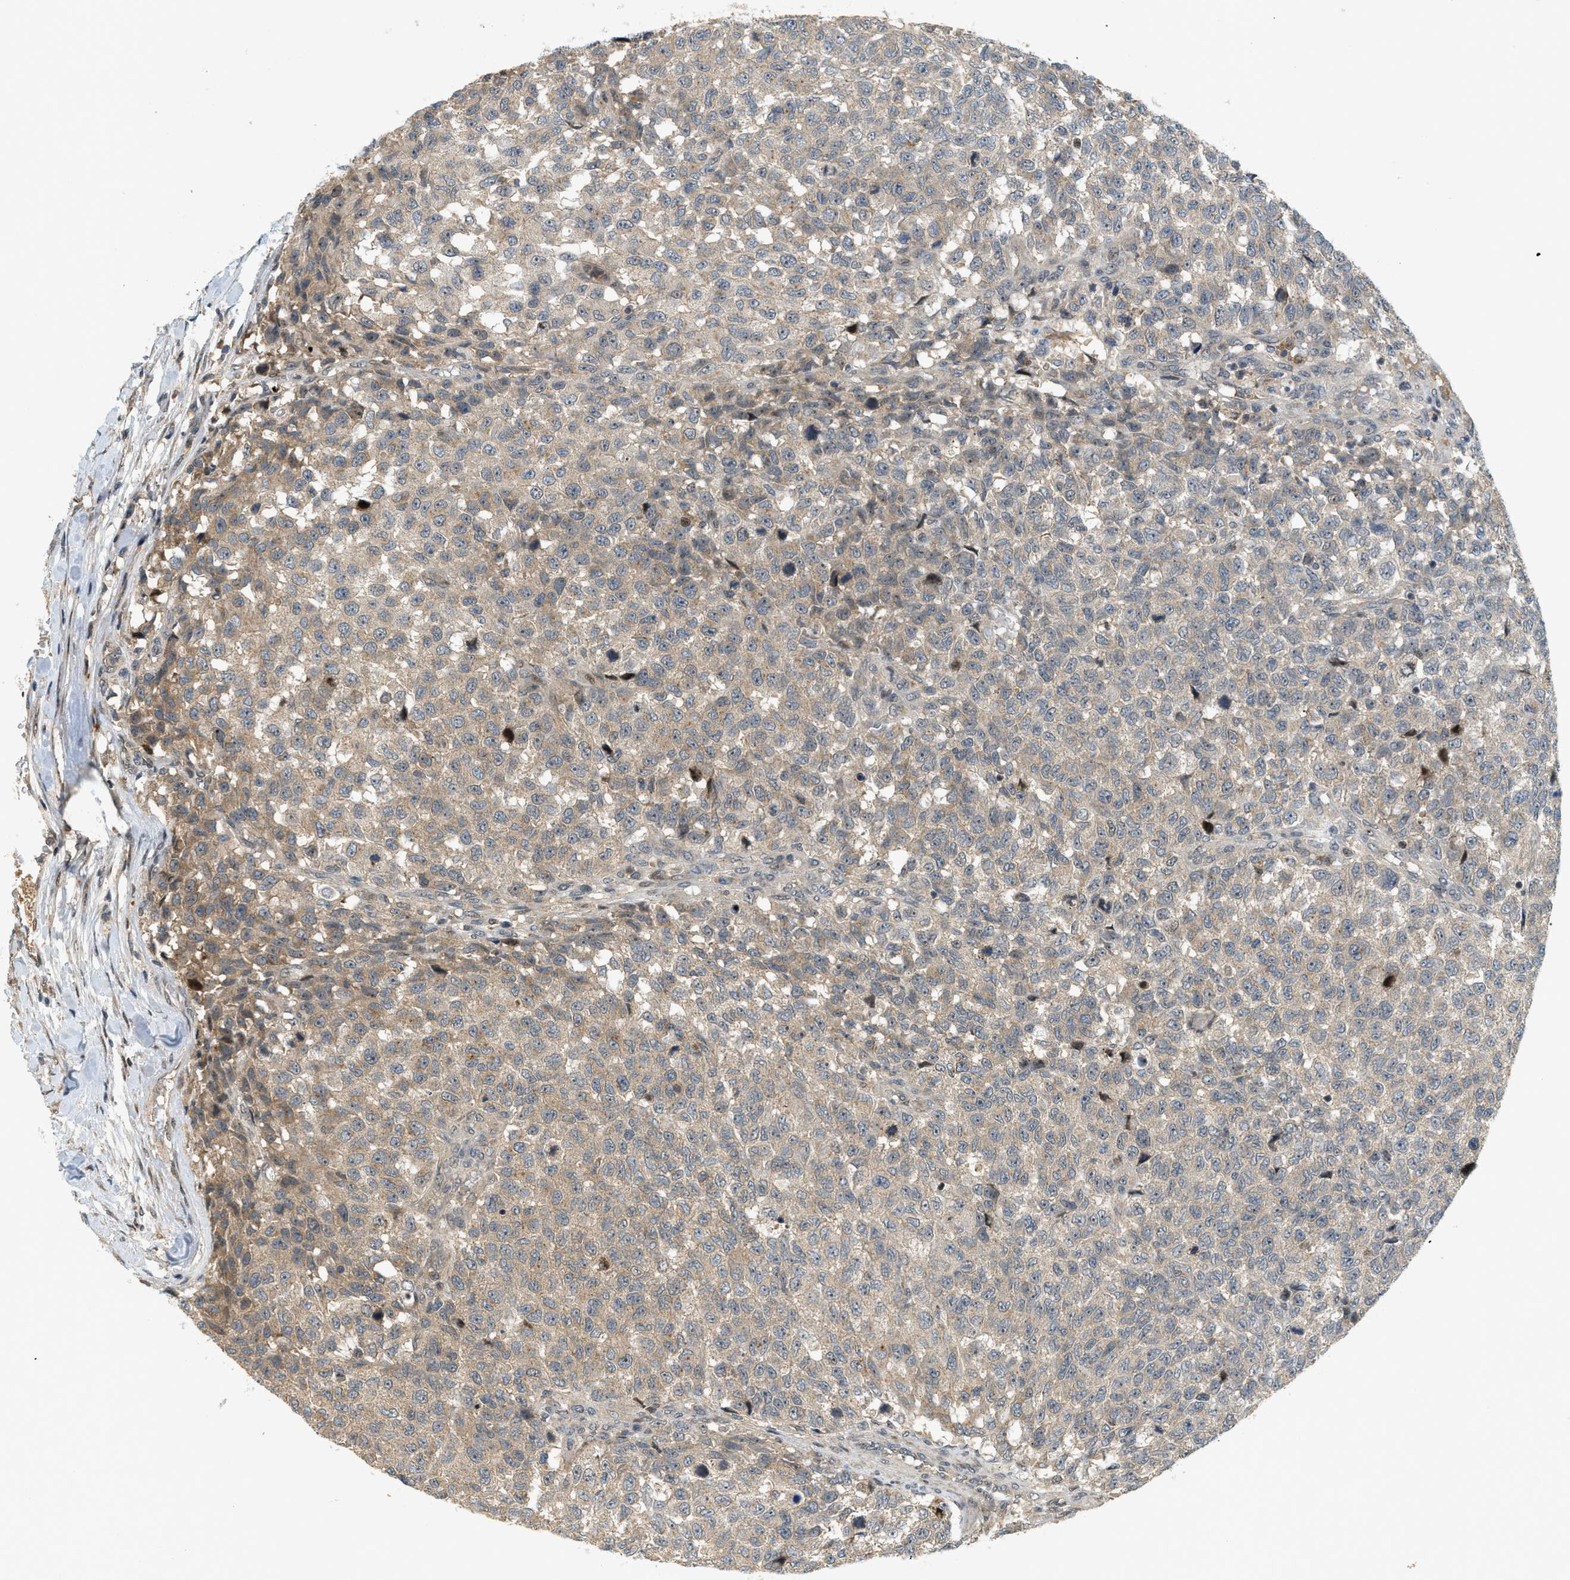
{"staining": {"intensity": "weak", "quantity": "25%-75%", "location": "cytoplasmic/membranous,nuclear"}, "tissue": "testis cancer", "cell_type": "Tumor cells", "image_type": "cancer", "snomed": [{"axis": "morphology", "description": "Seminoma, NOS"}, {"axis": "topography", "description": "Testis"}], "caption": "Immunohistochemical staining of human testis seminoma exhibits low levels of weak cytoplasmic/membranous and nuclear expression in about 25%-75% of tumor cells. (DAB (3,3'-diaminobenzidine) IHC with brightfield microscopy, high magnification).", "gene": "TRAPPC14", "patient": {"sex": "male", "age": 59}}